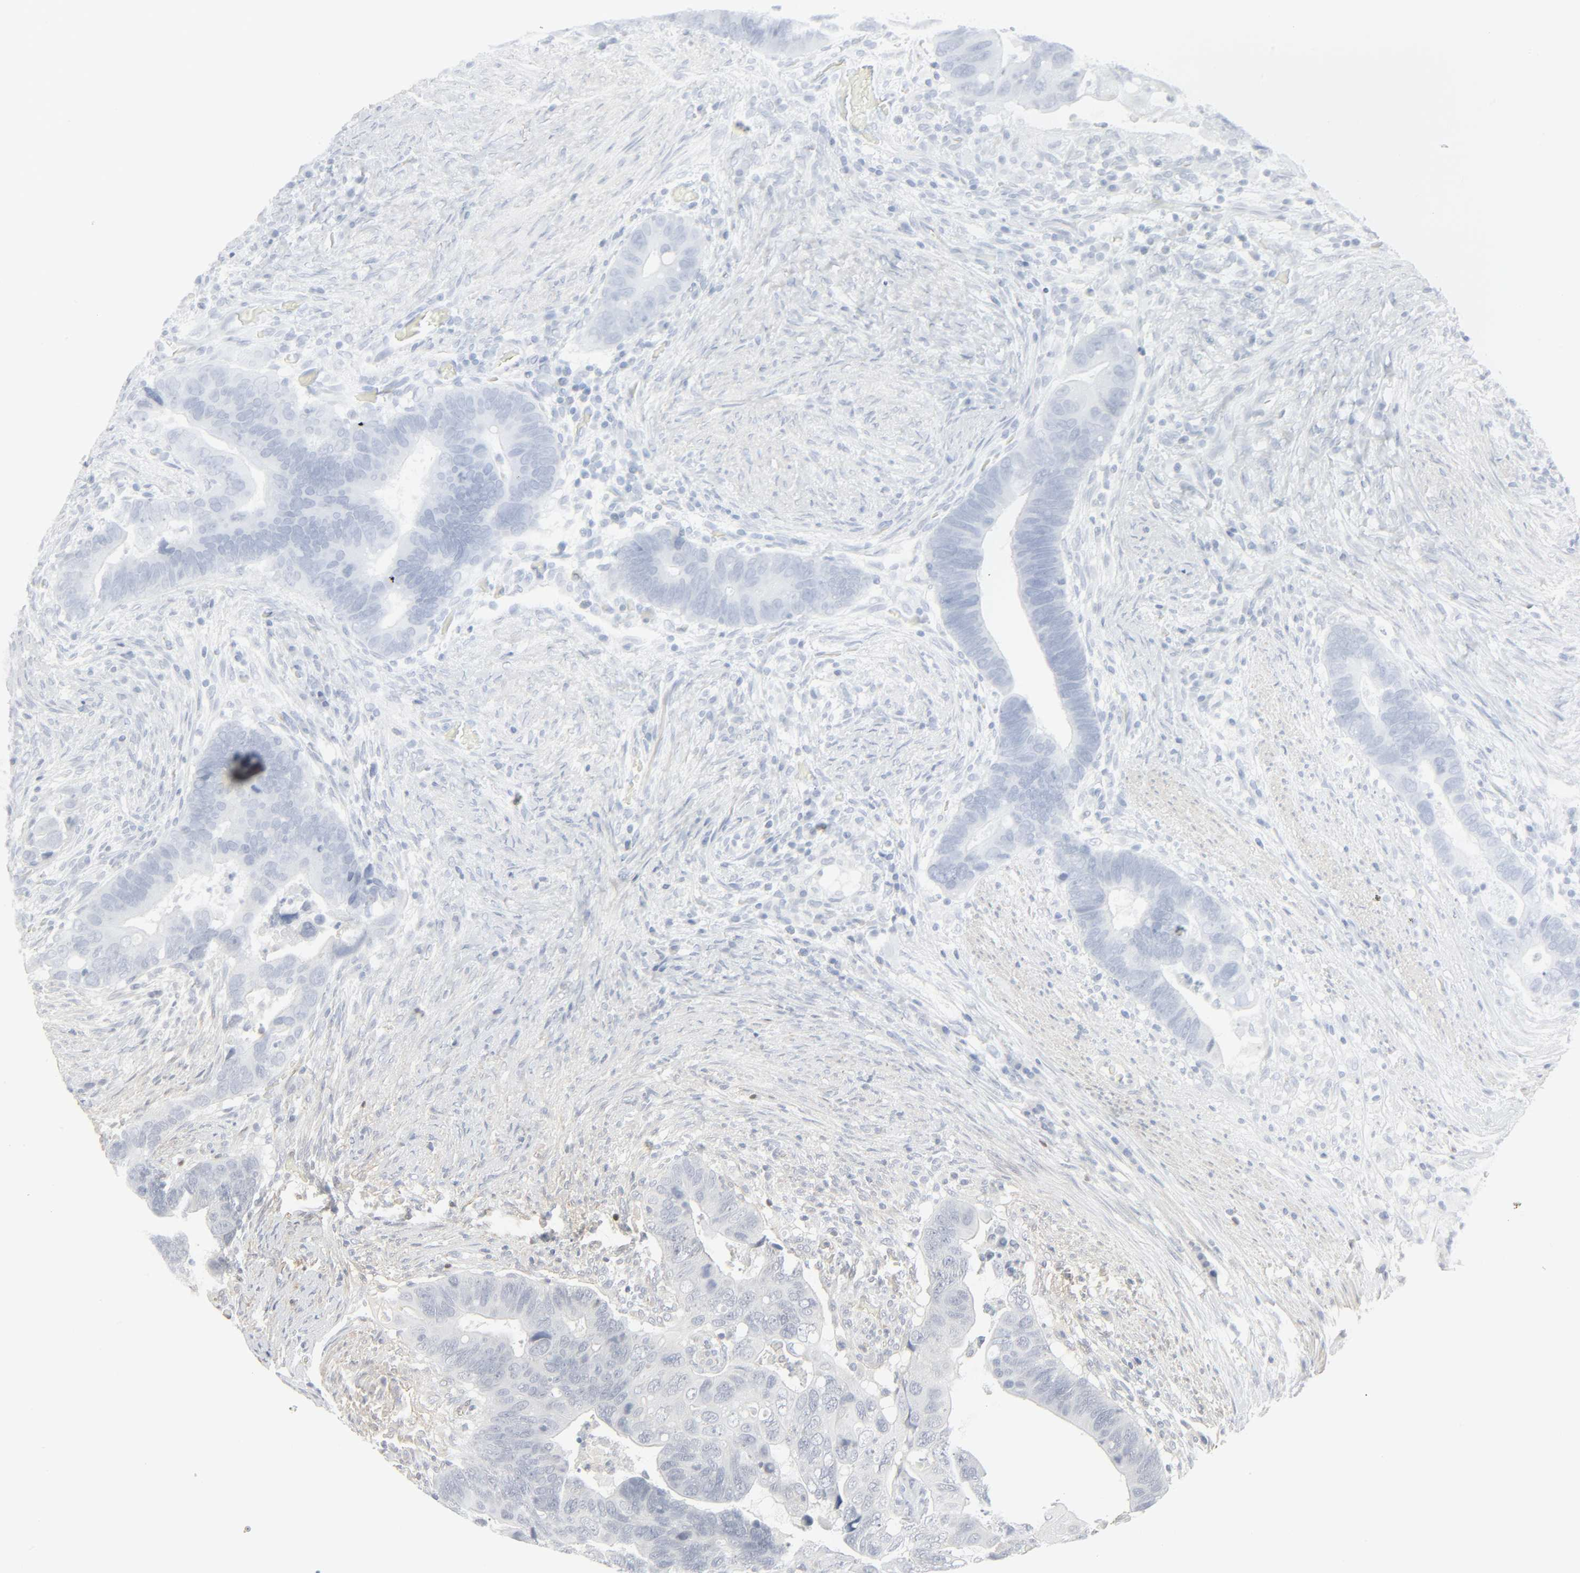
{"staining": {"intensity": "negative", "quantity": "none", "location": "none"}, "tissue": "colorectal cancer", "cell_type": "Tumor cells", "image_type": "cancer", "snomed": [{"axis": "morphology", "description": "Adenocarcinoma, NOS"}, {"axis": "topography", "description": "Rectum"}], "caption": "An immunohistochemistry (IHC) histopathology image of adenocarcinoma (colorectal) is shown. There is no staining in tumor cells of adenocarcinoma (colorectal). (DAB immunohistochemistry, high magnification).", "gene": "ZBTB16", "patient": {"sex": "male", "age": 53}}